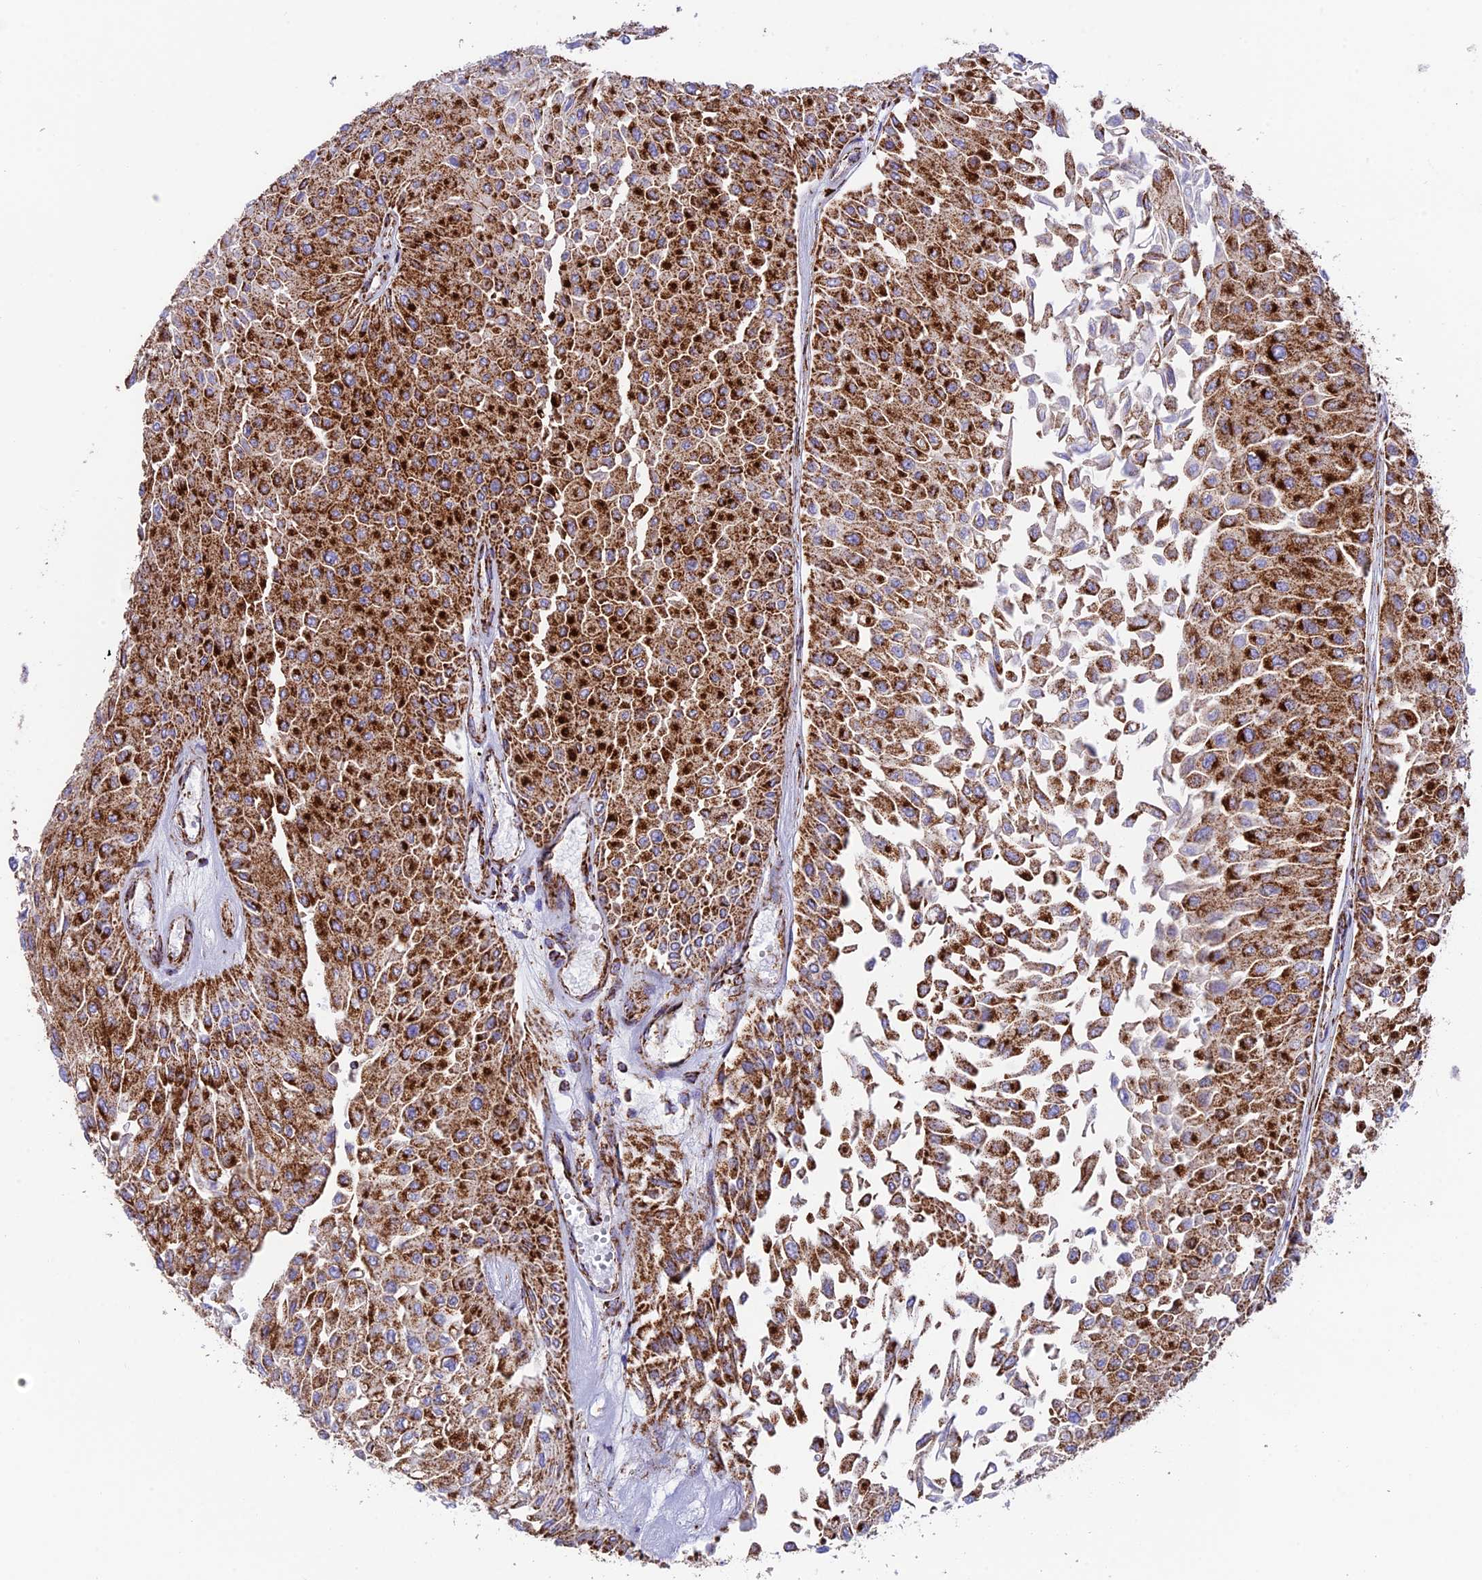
{"staining": {"intensity": "strong", "quantity": ">75%", "location": "cytoplasmic/membranous"}, "tissue": "urothelial cancer", "cell_type": "Tumor cells", "image_type": "cancer", "snomed": [{"axis": "morphology", "description": "Urothelial carcinoma, Low grade"}, {"axis": "topography", "description": "Urinary bladder"}], "caption": "Protein staining exhibits strong cytoplasmic/membranous positivity in about >75% of tumor cells in urothelial carcinoma (low-grade).", "gene": "CHCHD3", "patient": {"sex": "male", "age": 67}}